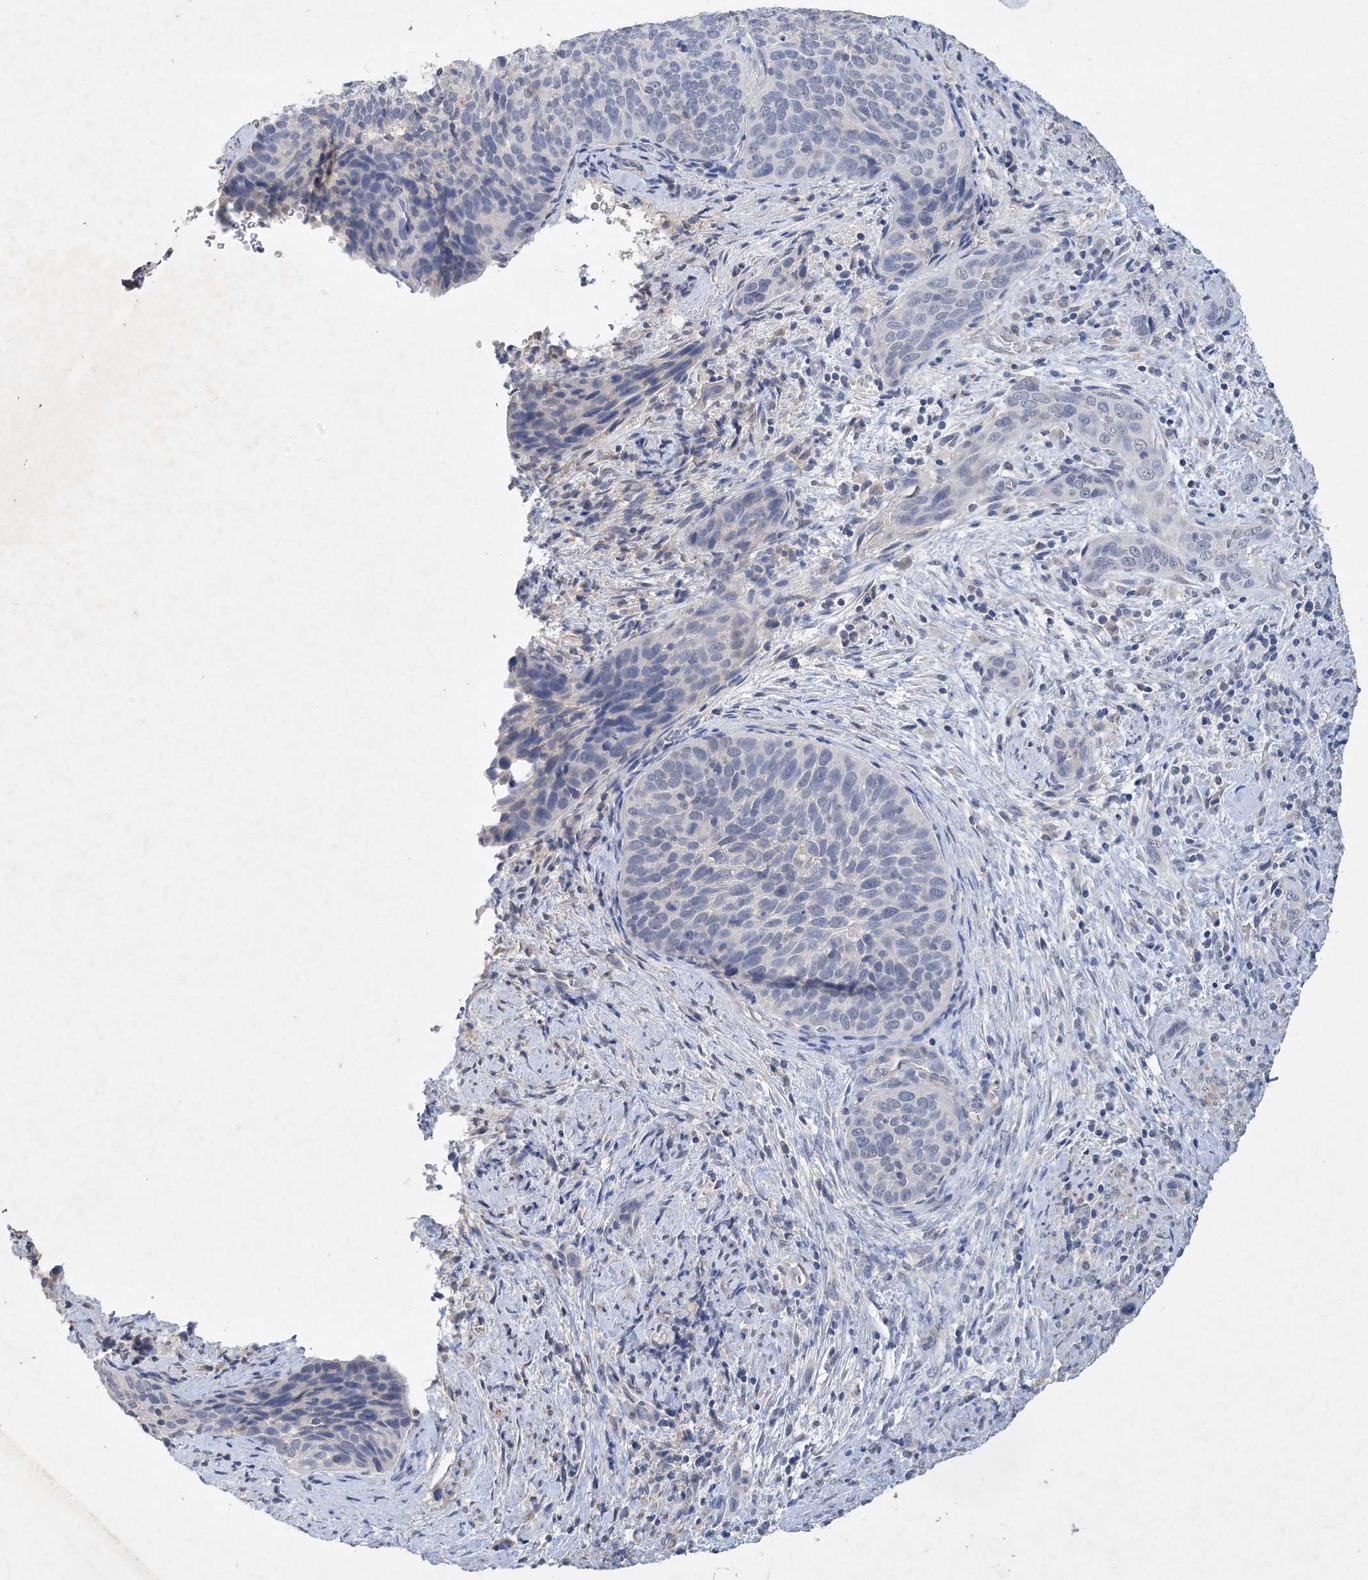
{"staining": {"intensity": "negative", "quantity": "none", "location": "none"}, "tissue": "cervical cancer", "cell_type": "Tumor cells", "image_type": "cancer", "snomed": [{"axis": "morphology", "description": "Squamous cell carcinoma, NOS"}, {"axis": "topography", "description": "Cervix"}], "caption": "Tumor cells are negative for brown protein staining in squamous cell carcinoma (cervical).", "gene": "C11orf58", "patient": {"sex": "female", "age": 60}}